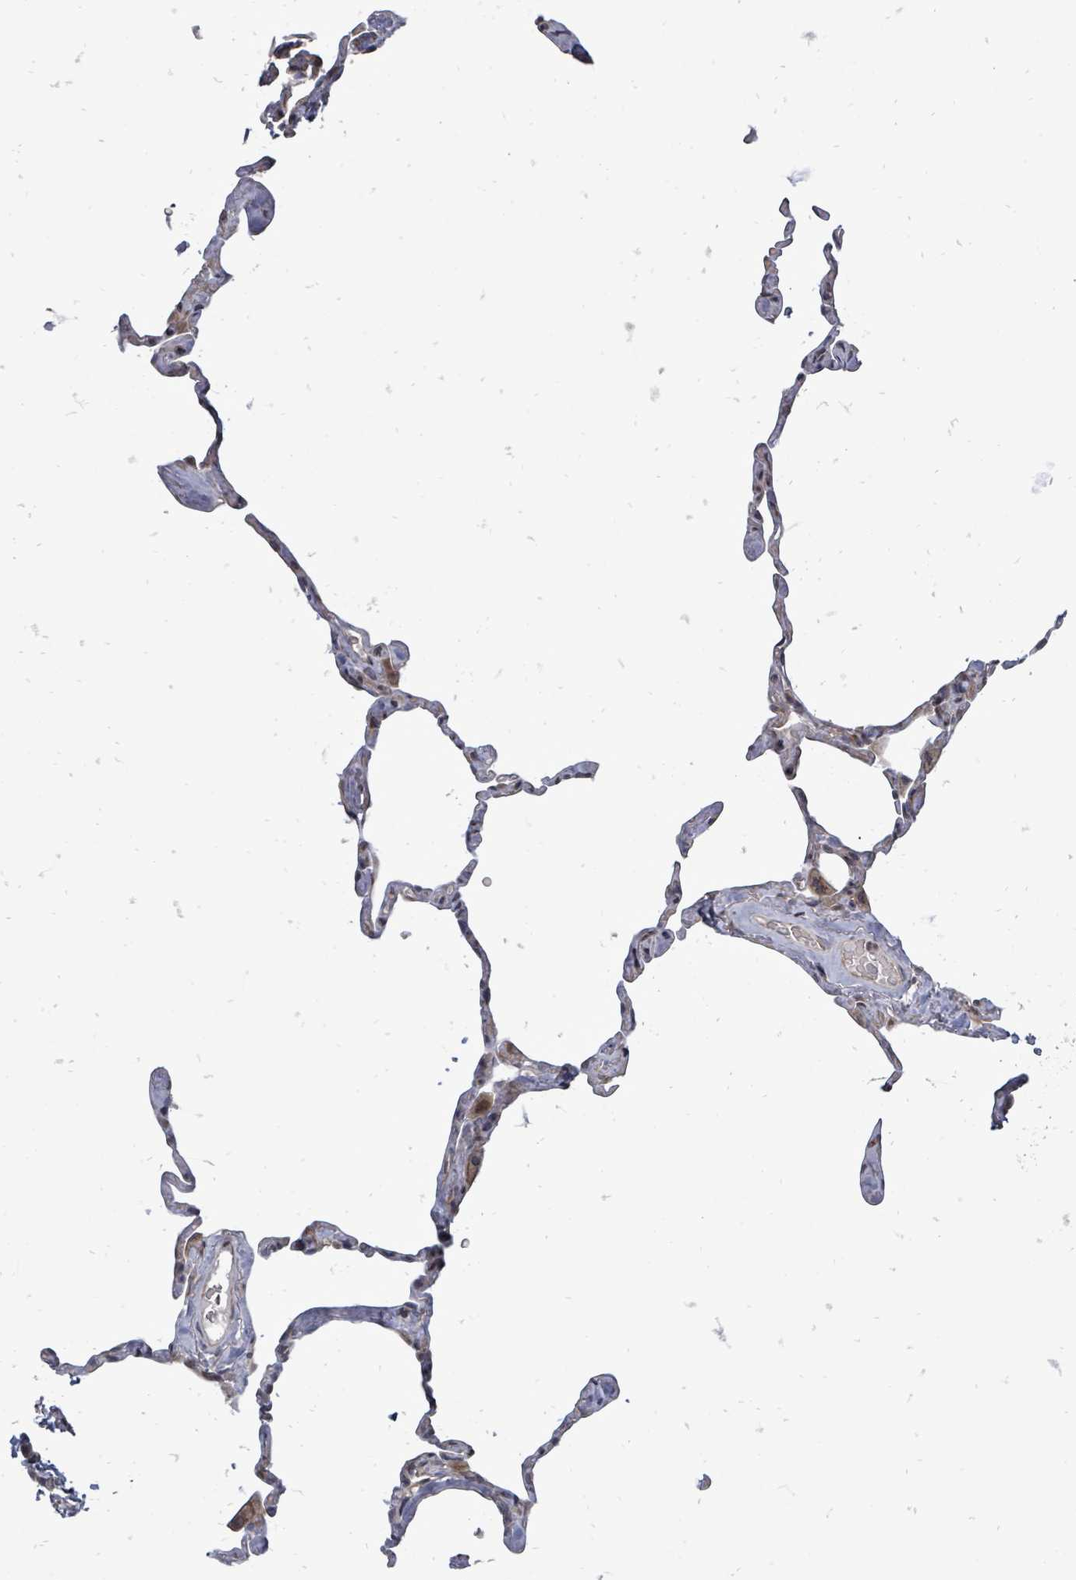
{"staining": {"intensity": "negative", "quantity": "none", "location": "none"}, "tissue": "lung", "cell_type": "Alveolar cells", "image_type": "normal", "snomed": [{"axis": "morphology", "description": "Normal tissue, NOS"}, {"axis": "topography", "description": "Lung"}], "caption": "Lung was stained to show a protein in brown. There is no significant staining in alveolar cells. The staining is performed using DAB brown chromogen with nuclei counter-stained in using hematoxylin.", "gene": "RALGAPB", "patient": {"sex": "male", "age": 65}}